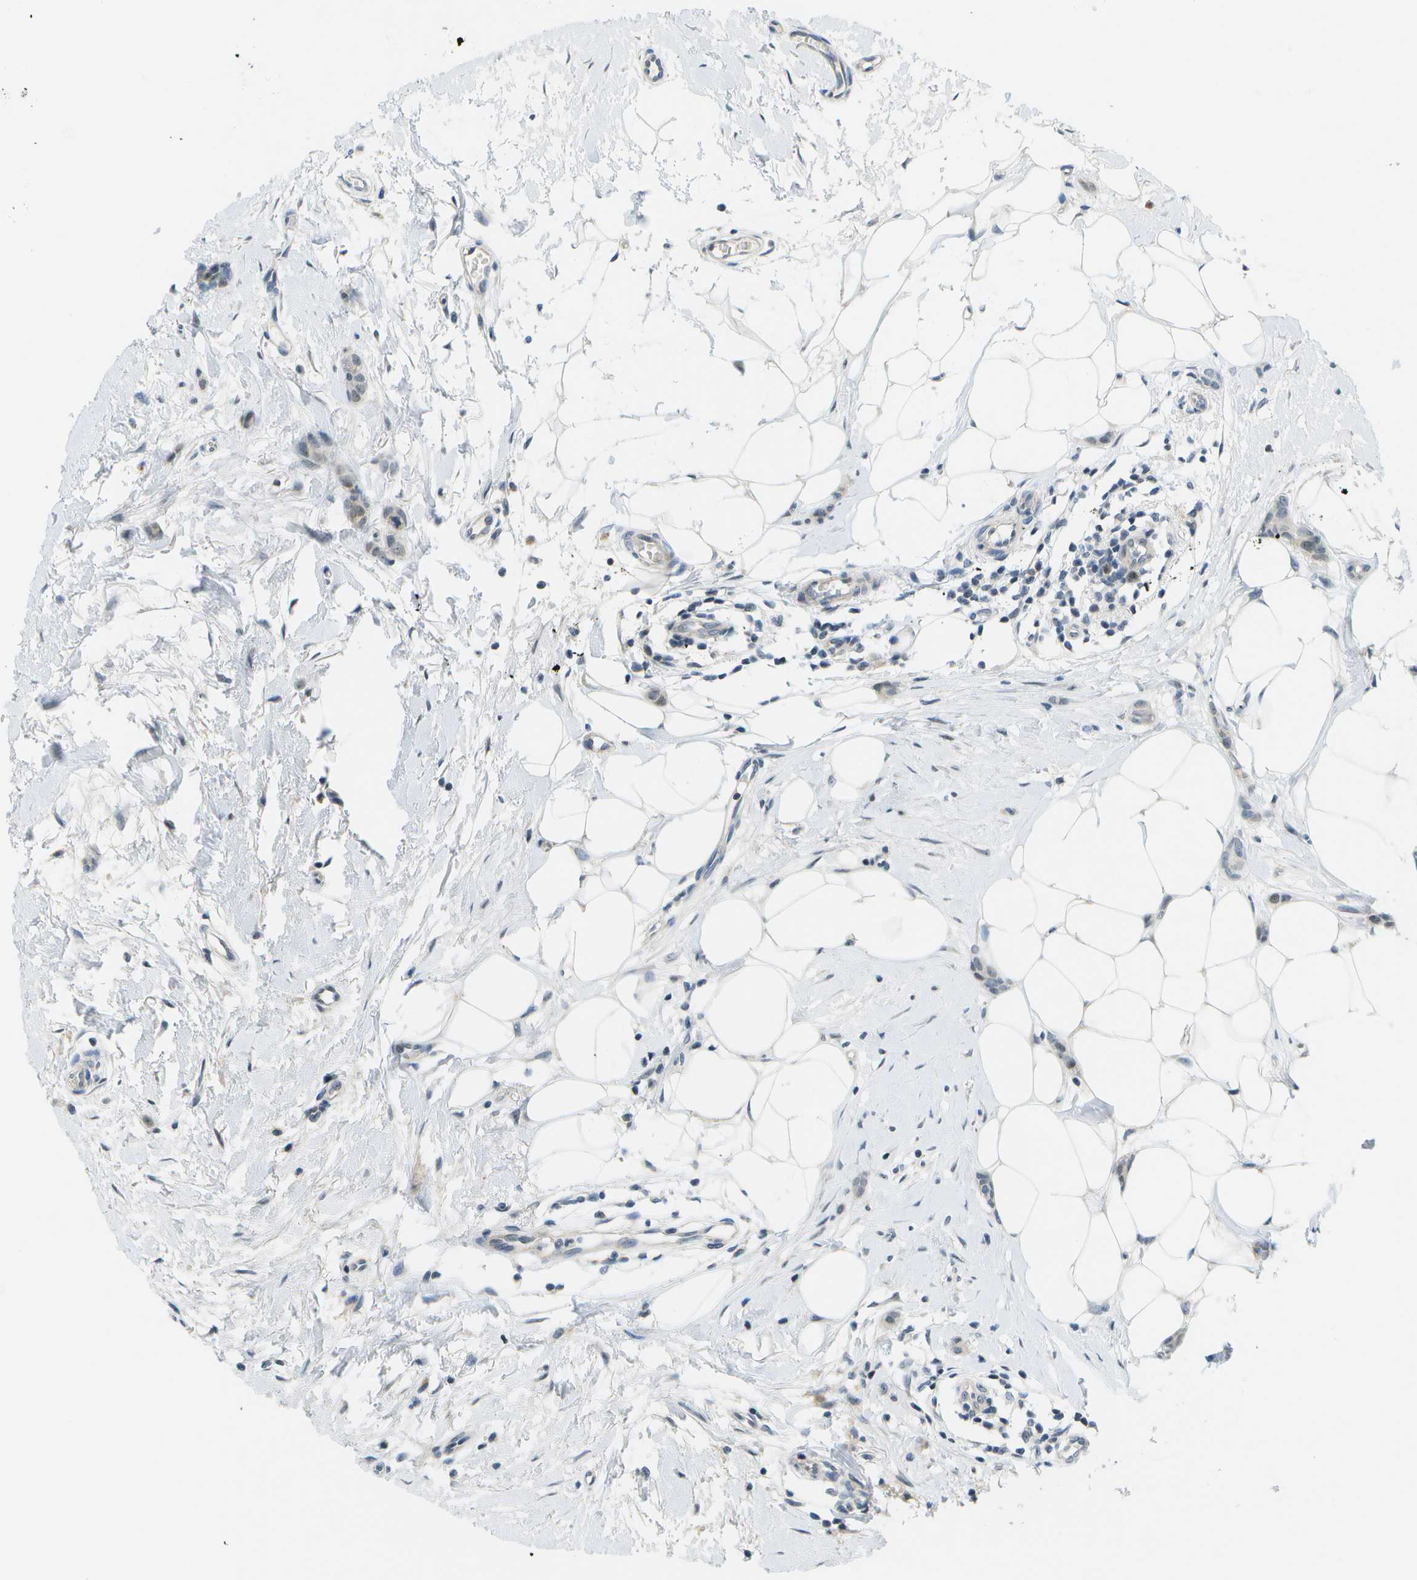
{"staining": {"intensity": "weak", "quantity": "<25%", "location": "nuclear"}, "tissue": "breast cancer", "cell_type": "Tumor cells", "image_type": "cancer", "snomed": [{"axis": "morphology", "description": "Lobular carcinoma"}, {"axis": "topography", "description": "Skin"}, {"axis": "topography", "description": "Breast"}], "caption": "IHC of lobular carcinoma (breast) displays no staining in tumor cells.", "gene": "PITHD1", "patient": {"sex": "female", "age": 46}}